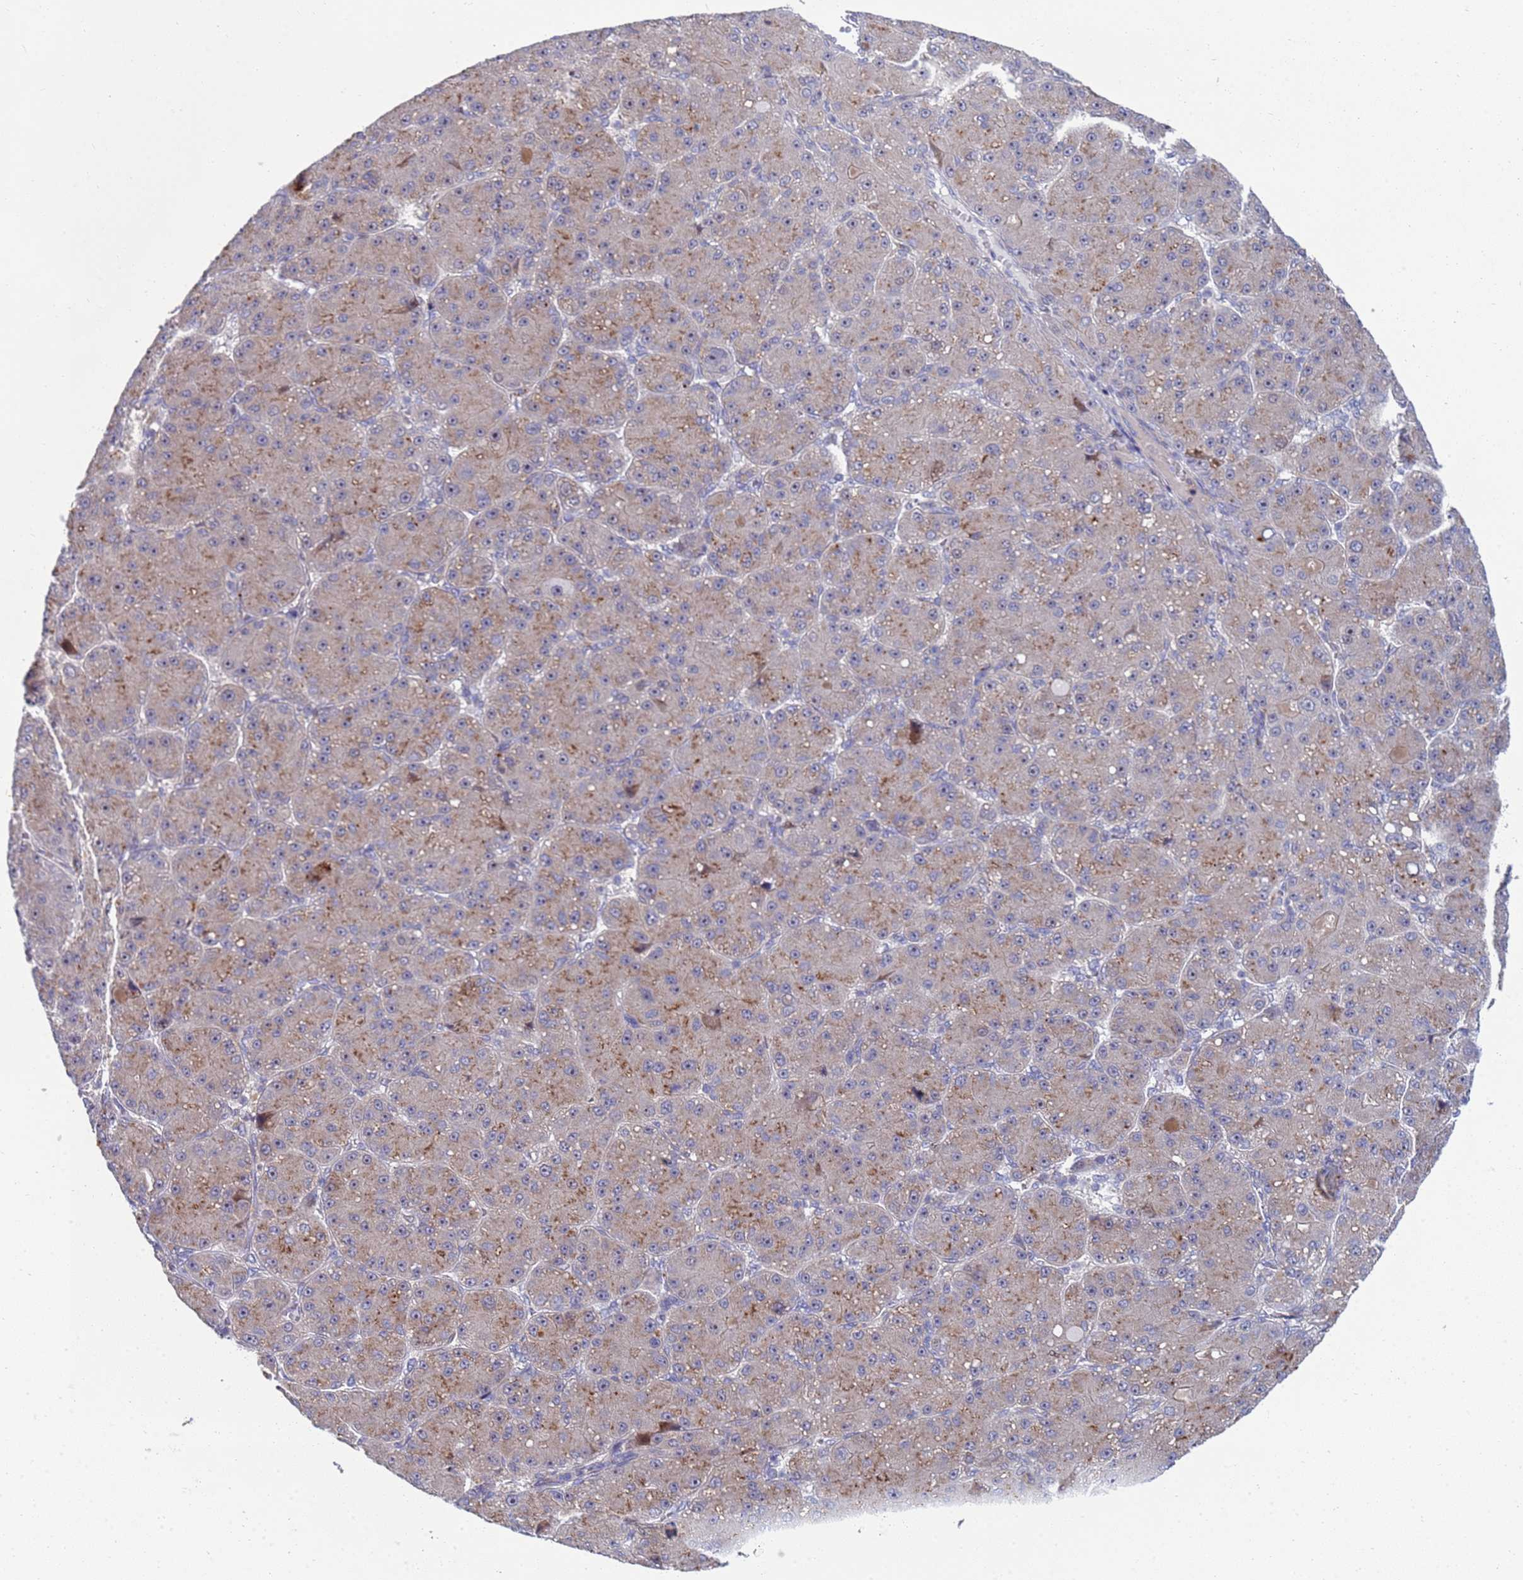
{"staining": {"intensity": "moderate", "quantity": "<25%", "location": "cytoplasmic/membranous"}, "tissue": "liver cancer", "cell_type": "Tumor cells", "image_type": "cancer", "snomed": [{"axis": "morphology", "description": "Carcinoma, Hepatocellular, NOS"}, {"axis": "topography", "description": "Liver"}], "caption": "Brown immunohistochemical staining in human liver cancer (hepatocellular carcinoma) demonstrates moderate cytoplasmic/membranous expression in approximately <25% of tumor cells.", "gene": "ENOSF1", "patient": {"sex": "male", "age": 67}}